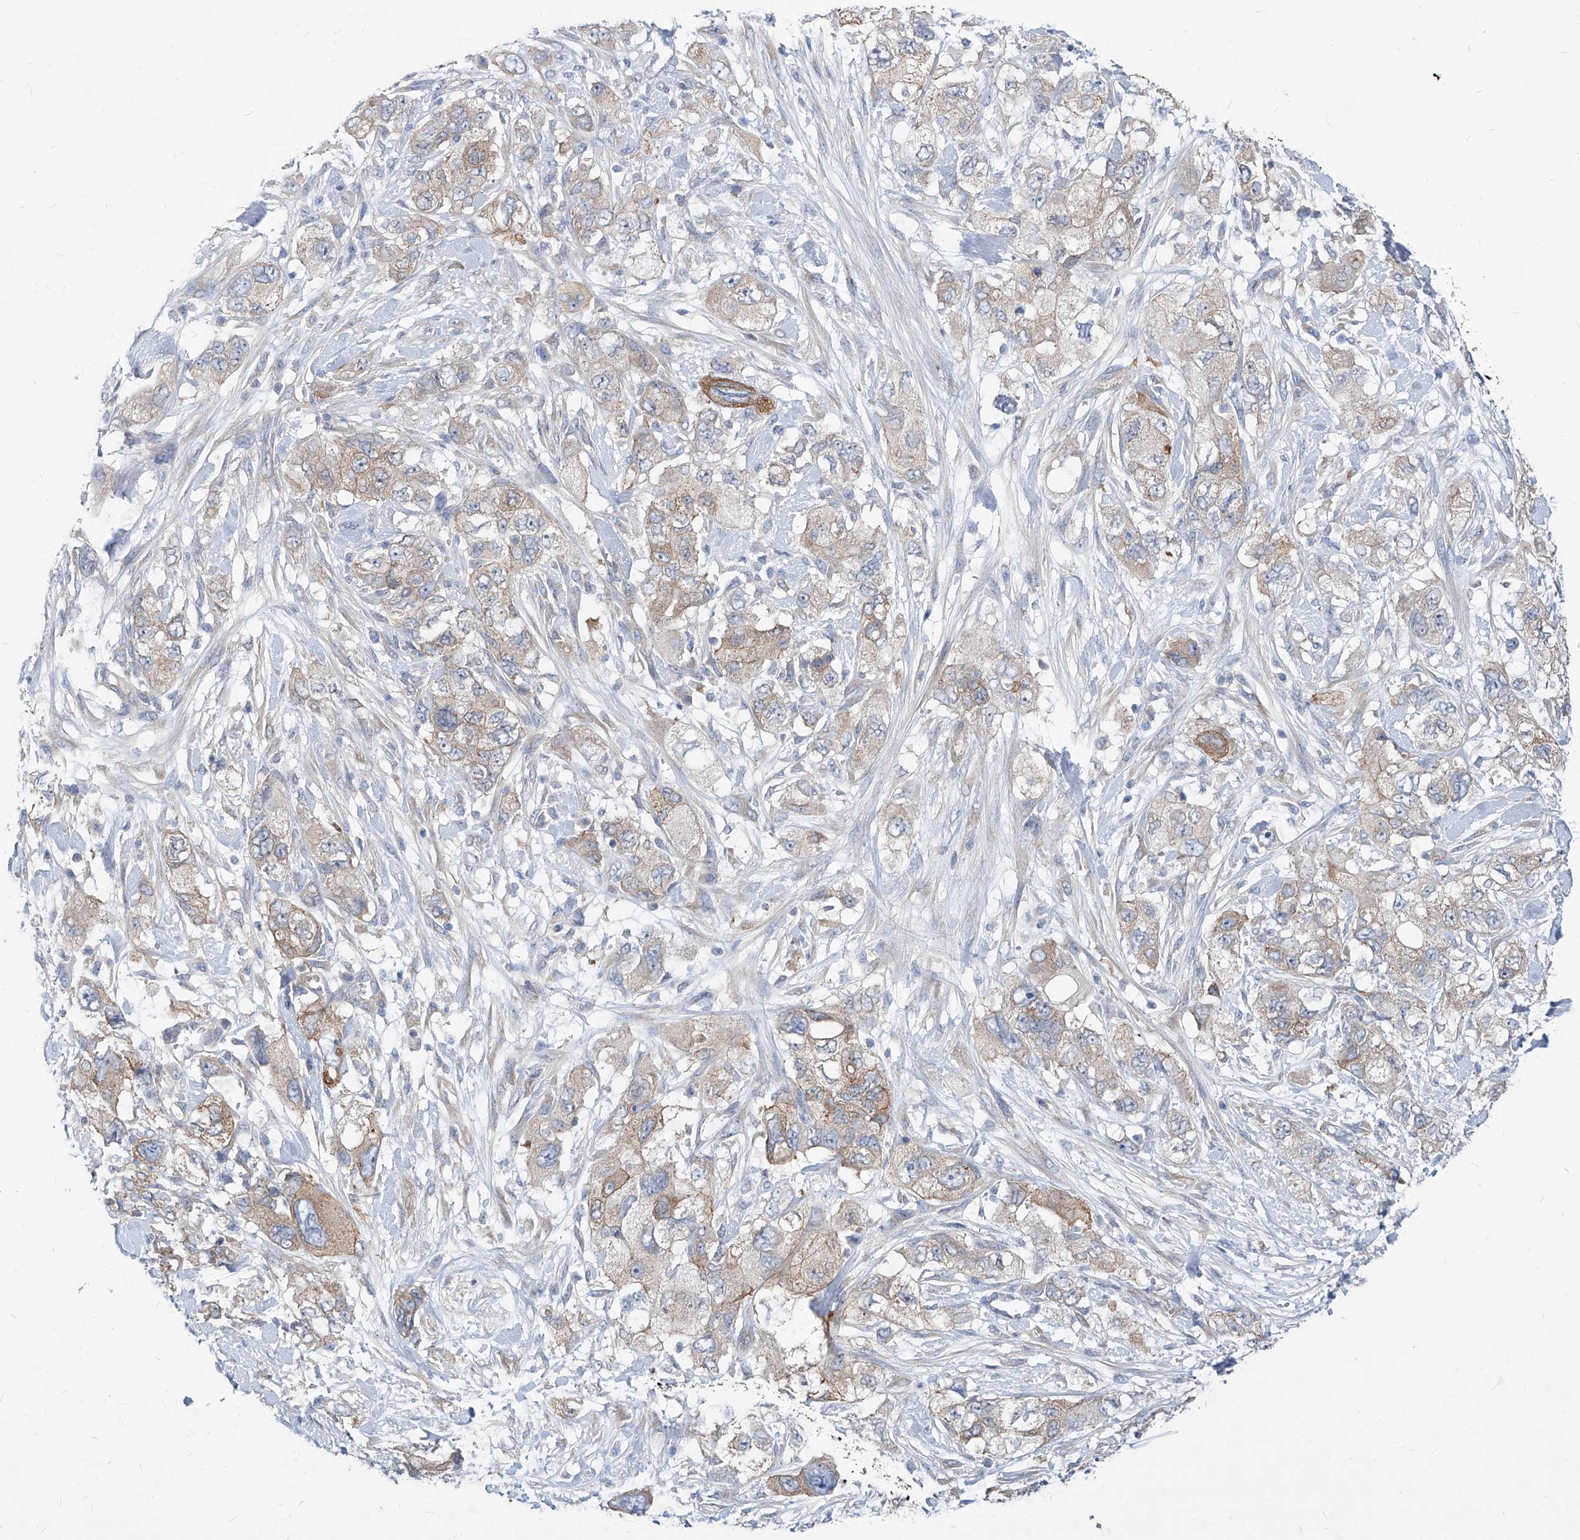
{"staining": {"intensity": "weak", "quantity": ">75%", "location": "cytoplasmic/membranous"}, "tissue": "pancreatic cancer", "cell_type": "Tumor cells", "image_type": "cancer", "snomed": [{"axis": "morphology", "description": "Adenocarcinoma, NOS"}, {"axis": "topography", "description": "Pancreas"}], "caption": "This image shows IHC staining of human pancreatic adenocarcinoma, with low weak cytoplasmic/membranous positivity in approximately >75% of tumor cells.", "gene": "AKAP10", "patient": {"sex": "female", "age": 73}}